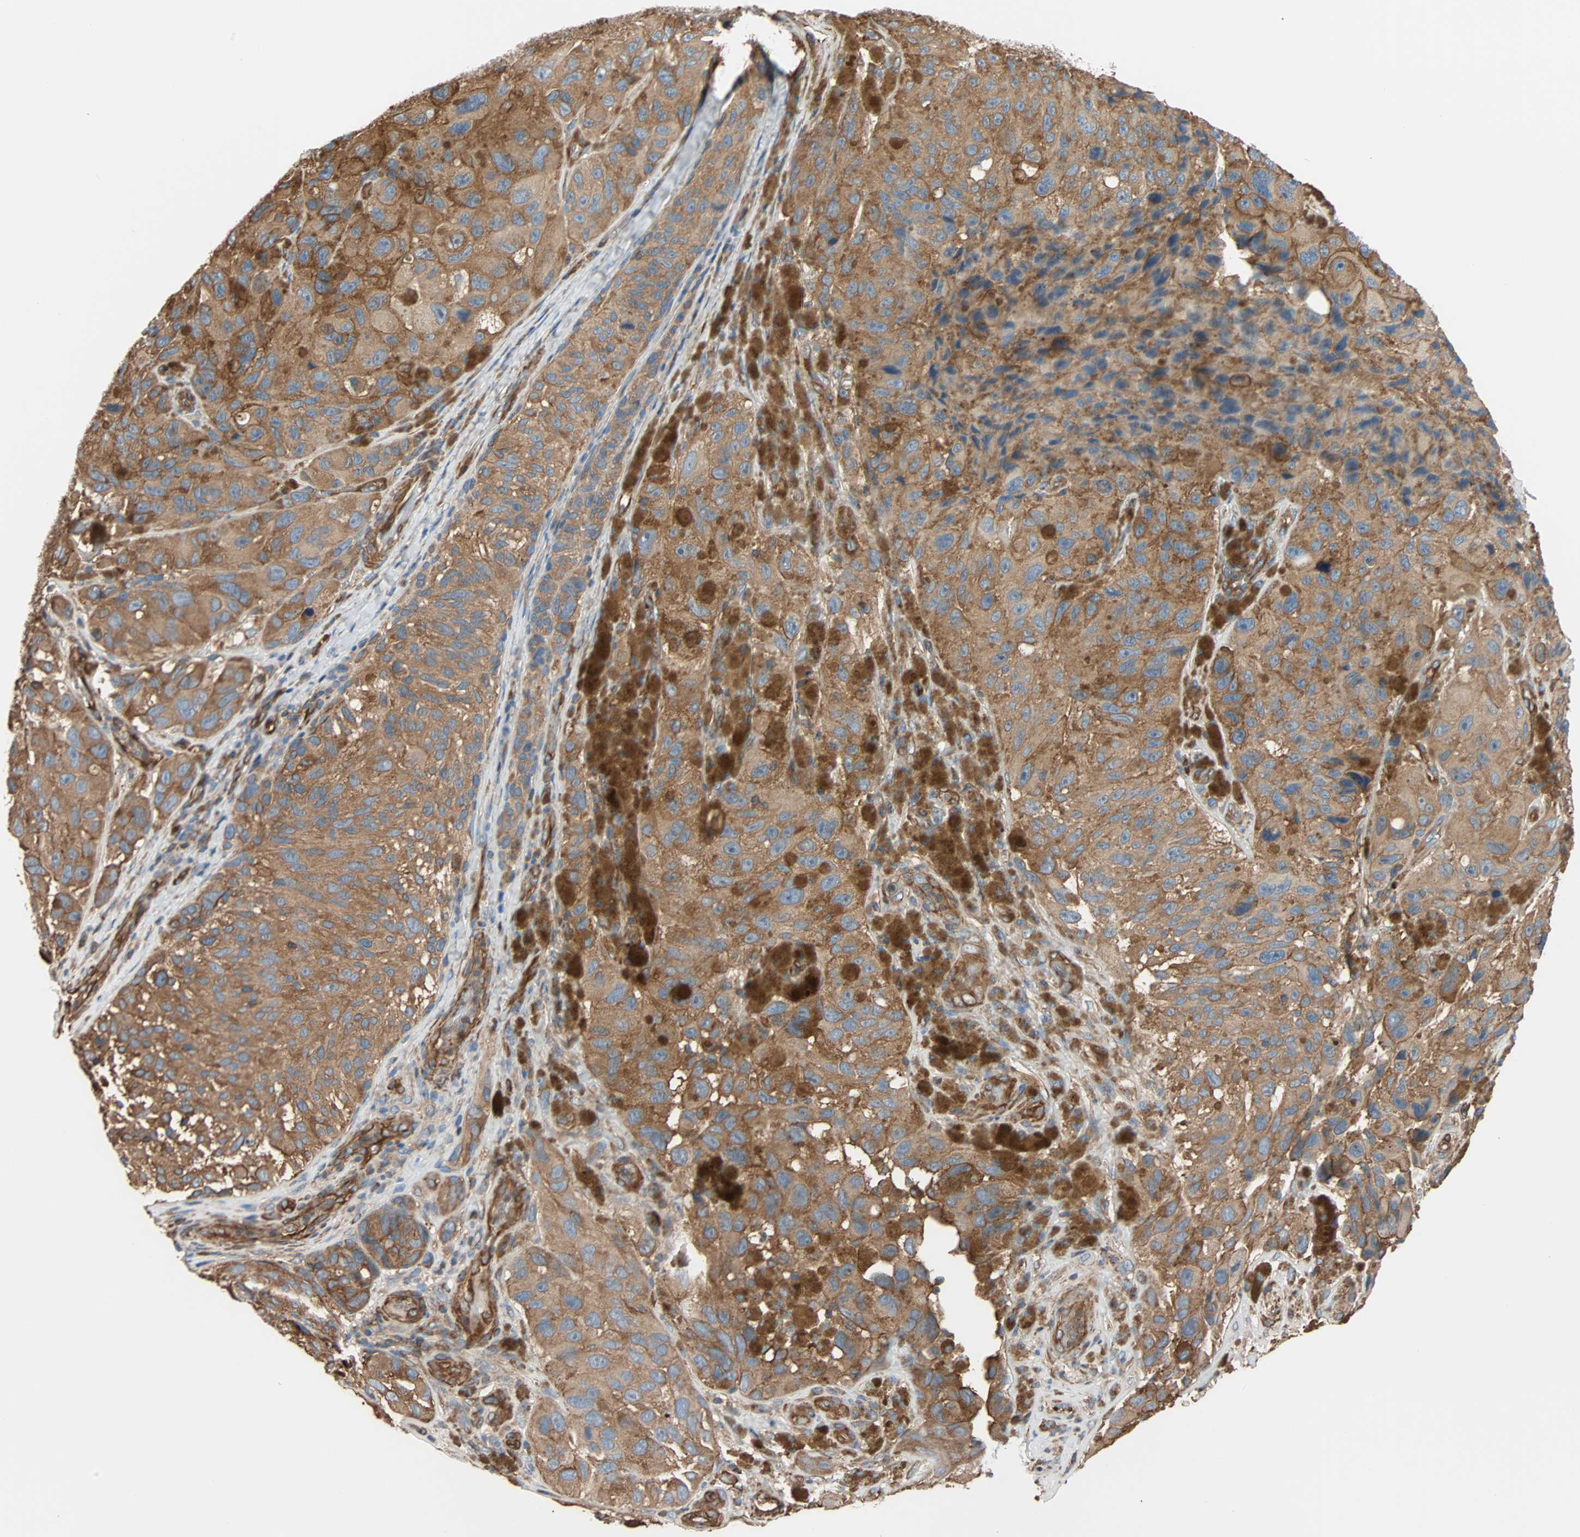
{"staining": {"intensity": "moderate", "quantity": ">75%", "location": "cytoplasmic/membranous"}, "tissue": "melanoma", "cell_type": "Tumor cells", "image_type": "cancer", "snomed": [{"axis": "morphology", "description": "Malignant melanoma, NOS"}, {"axis": "topography", "description": "Skin"}], "caption": "DAB (3,3'-diaminobenzidine) immunohistochemical staining of melanoma demonstrates moderate cytoplasmic/membranous protein positivity in about >75% of tumor cells. (Stains: DAB in brown, nuclei in blue, Microscopy: brightfield microscopy at high magnification).", "gene": "GALNT10", "patient": {"sex": "female", "age": 73}}